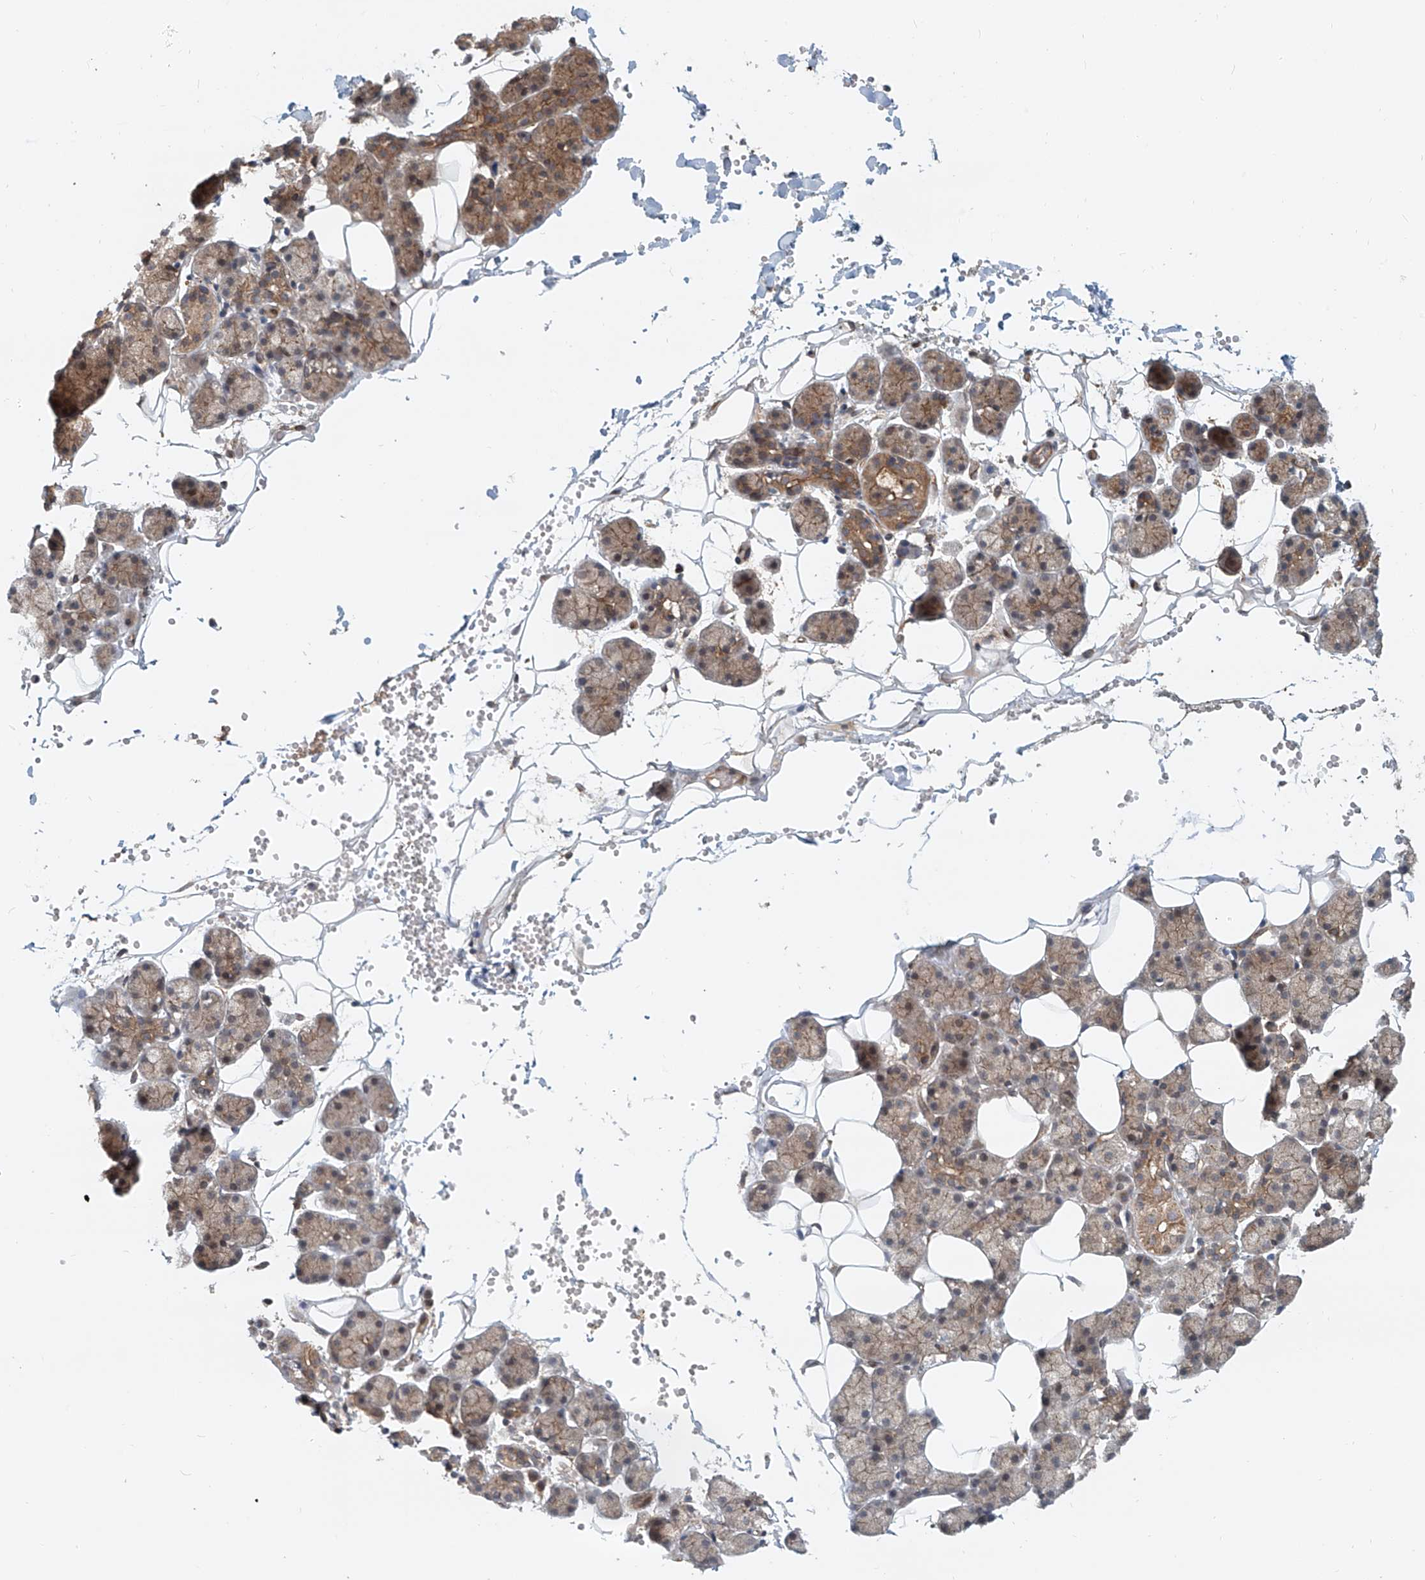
{"staining": {"intensity": "moderate", "quantity": ">75%", "location": "cytoplasmic/membranous"}, "tissue": "salivary gland", "cell_type": "Glandular cells", "image_type": "normal", "snomed": [{"axis": "morphology", "description": "Normal tissue, NOS"}, {"axis": "topography", "description": "Salivary gland"}], "caption": "This photomicrograph shows IHC staining of normal salivary gland, with medium moderate cytoplasmic/membranous expression in about >75% of glandular cells.", "gene": "SASH1", "patient": {"sex": "female", "age": 33}}